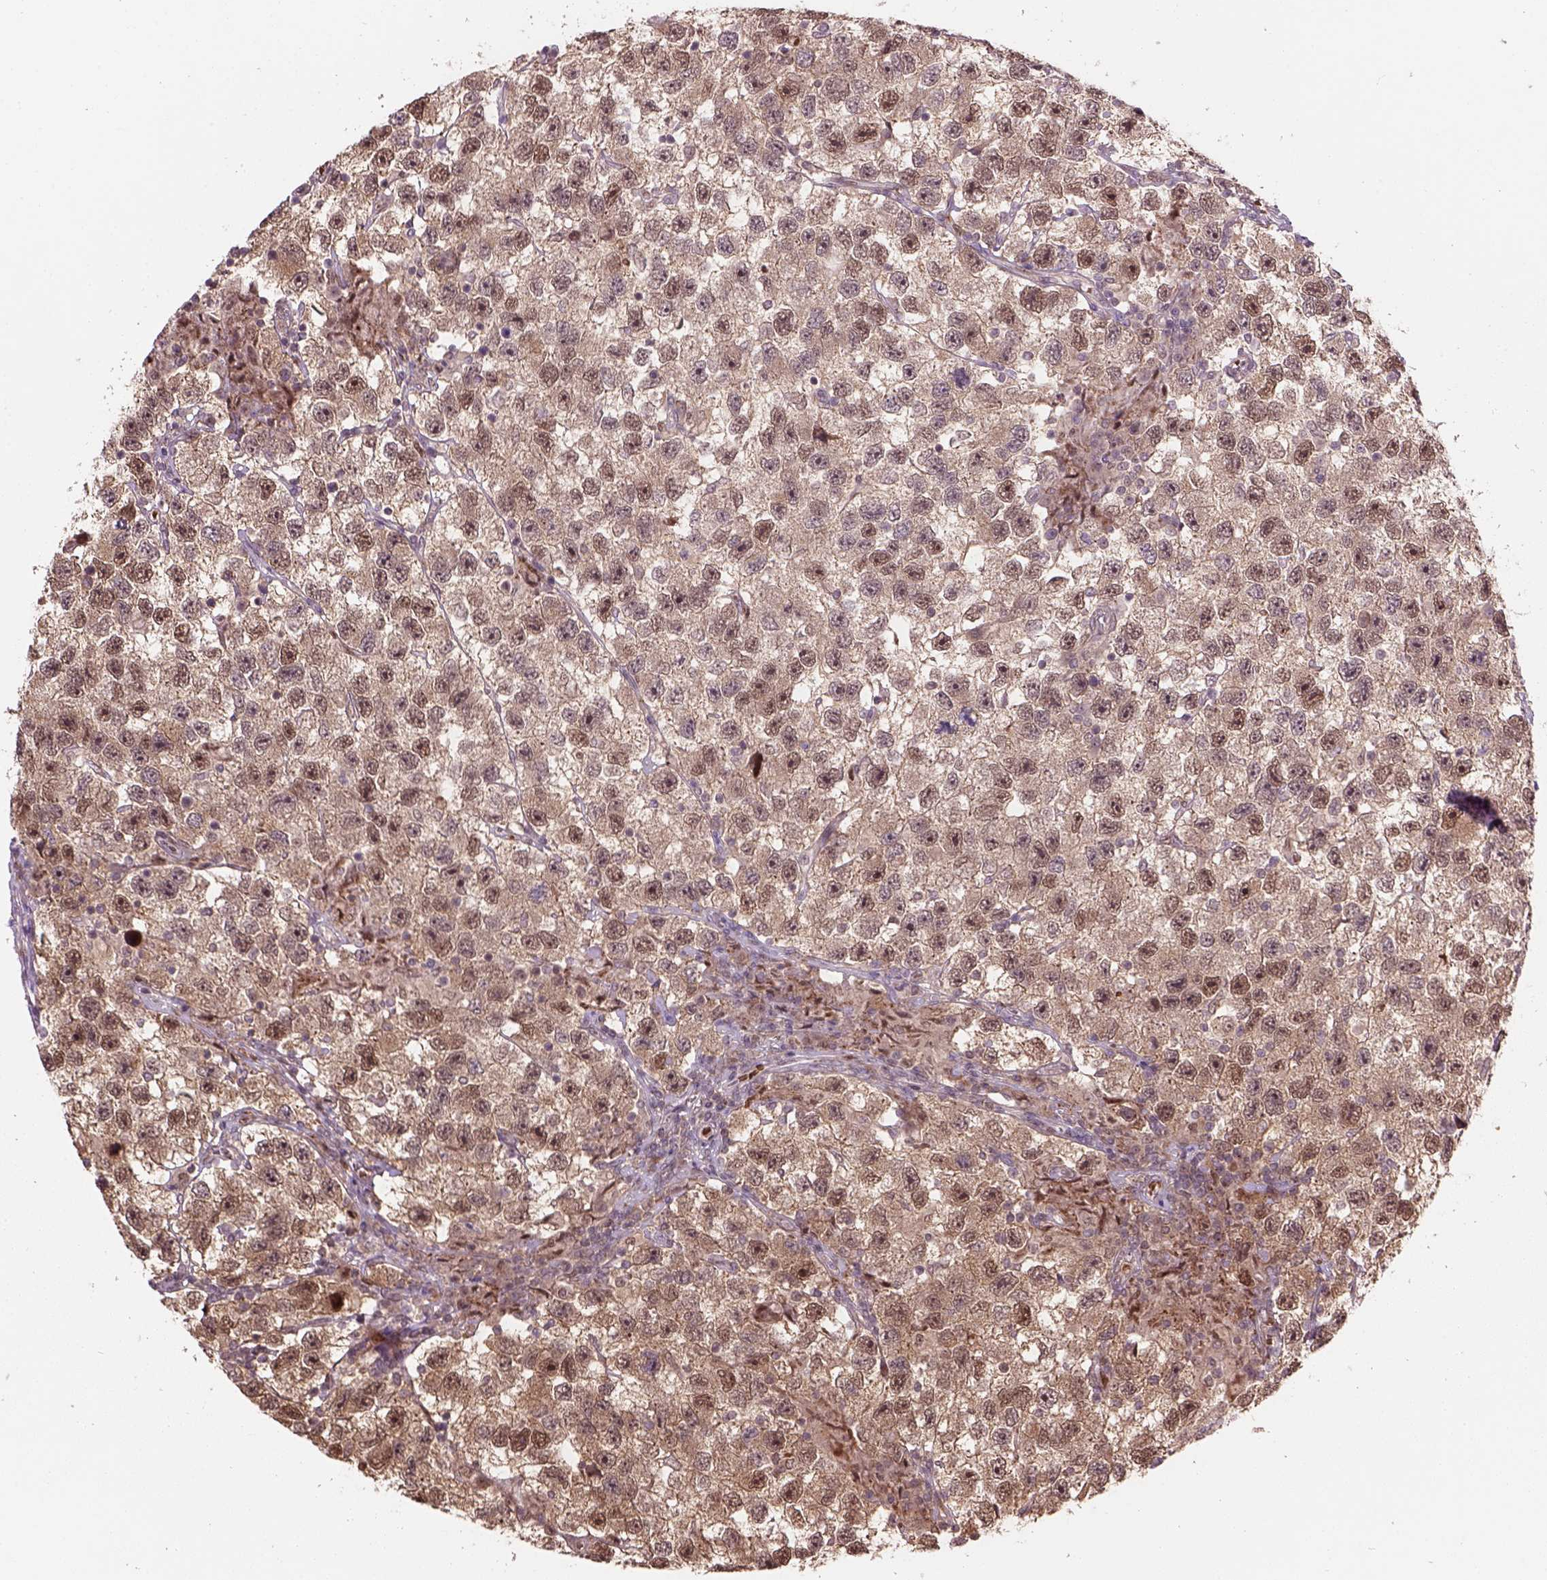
{"staining": {"intensity": "moderate", "quantity": "25%-75%", "location": "cytoplasmic/membranous,nuclear"}, "tissue": "testis cancer", "cell_type": "Tumor cells", "image_type": "cancer", "snomed": [{"axis": "morphology", "description": "Seminoma, NOS"}, {"axis": "topography", "description": "Testis"}], "caption": "Testis cancer stained with a brown dye shows moderate cytoplasmic/membranous and nuclear positive staining in about 25%-75% of tumor cells.", "gene": "PSMD11", "patient": {"sex": "male", "age": 26}}